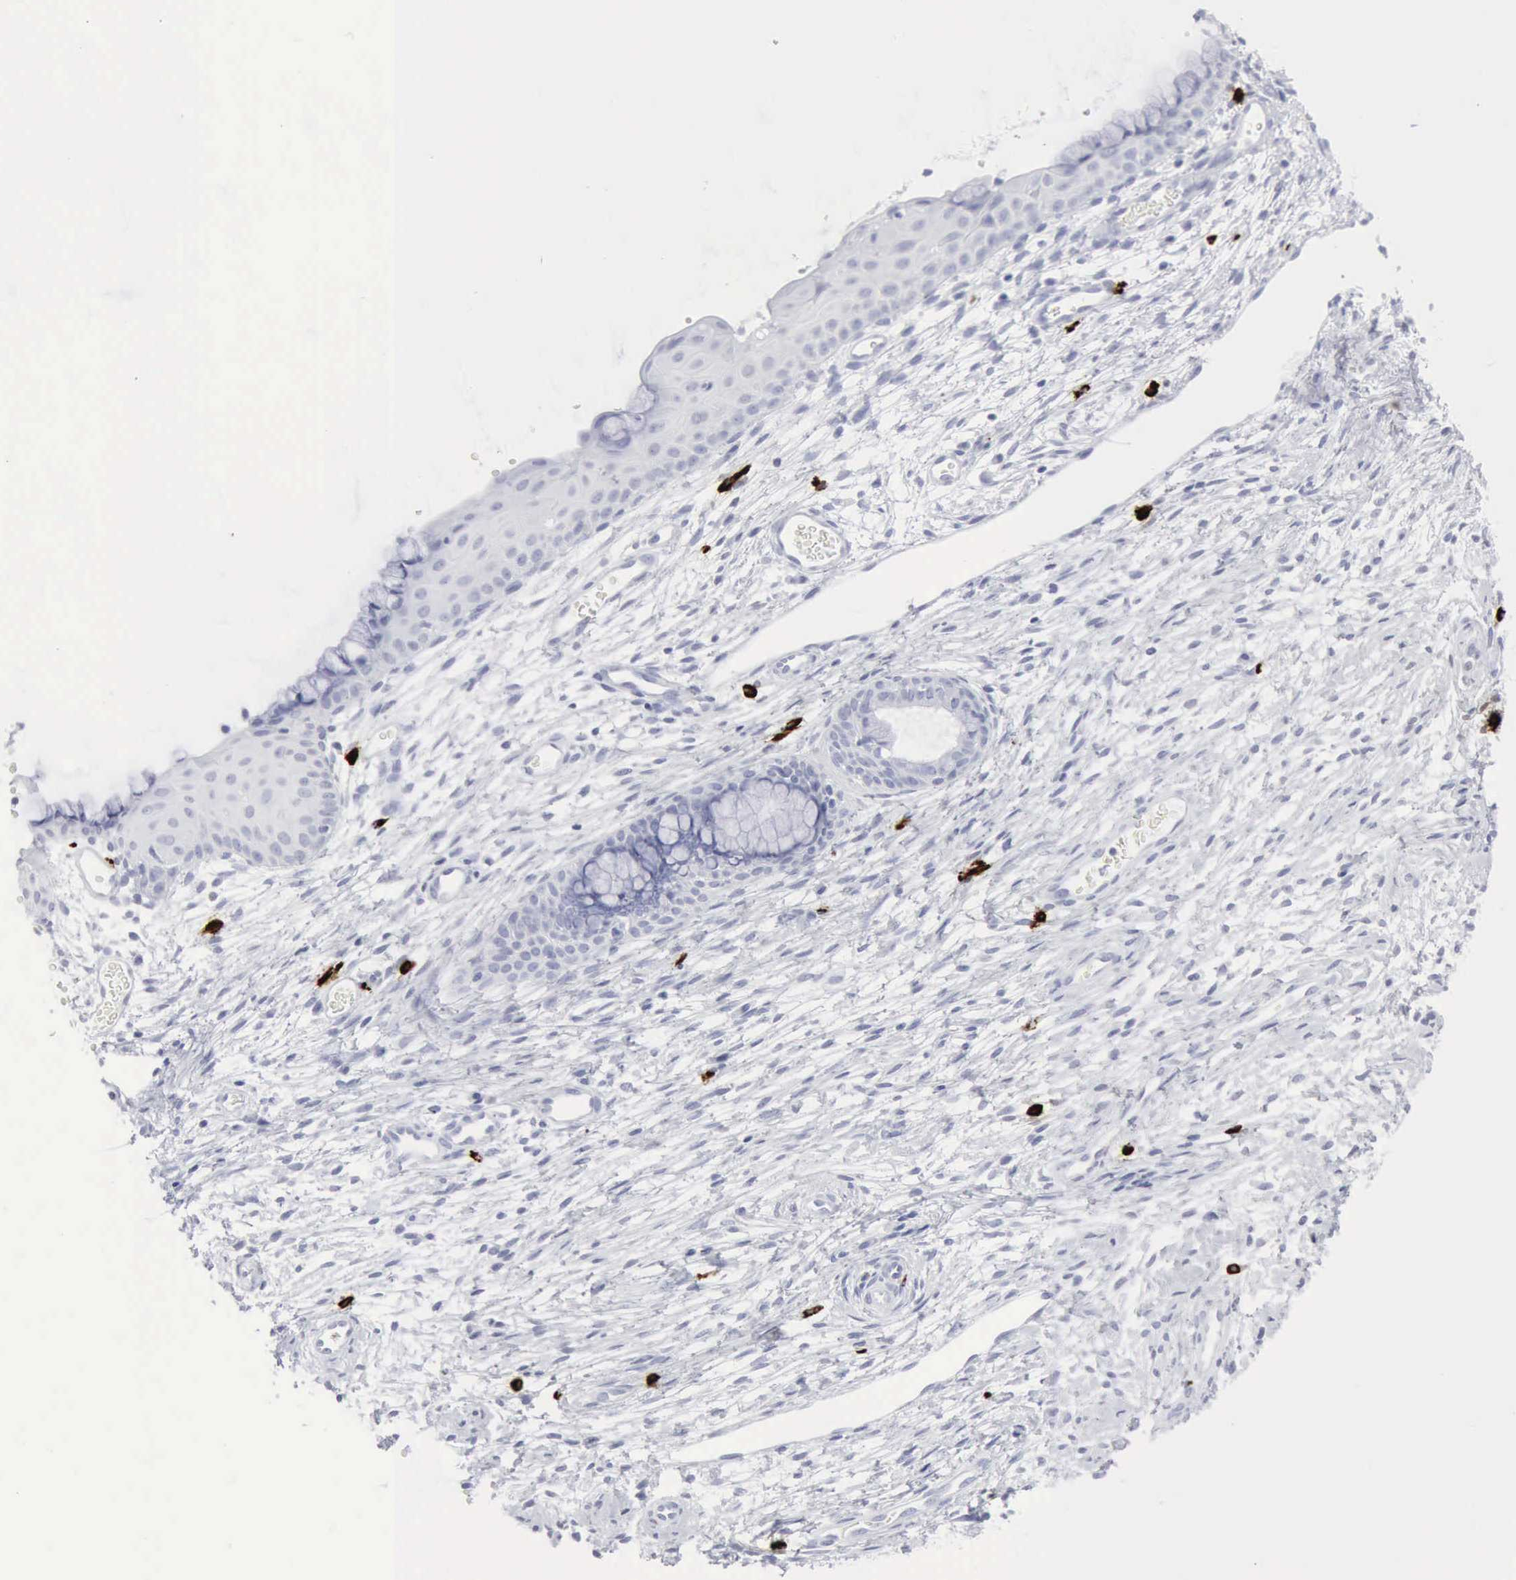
{"staining": {"intensity": "negative", "quantity": "none", "location": "none"}, "tissue": "cervix", "cell_type": "Glandular cells", "image_type": "normal", "snomed": [{"axis": "morphology", "description": "Normal tissue, NOS"}, {"axis": "topography", "description": "Cervix"}], "caption": "The photomicrograph displays no staining of glandular cells in benign cervix. Brightfield microscopy of immunohistochemistry (IHC) stained with DAB (brown) and hematoxylin (blue), captured at high magnification.", "gene": "CMA1", "patient": {"sex": "female", "age": 39}}